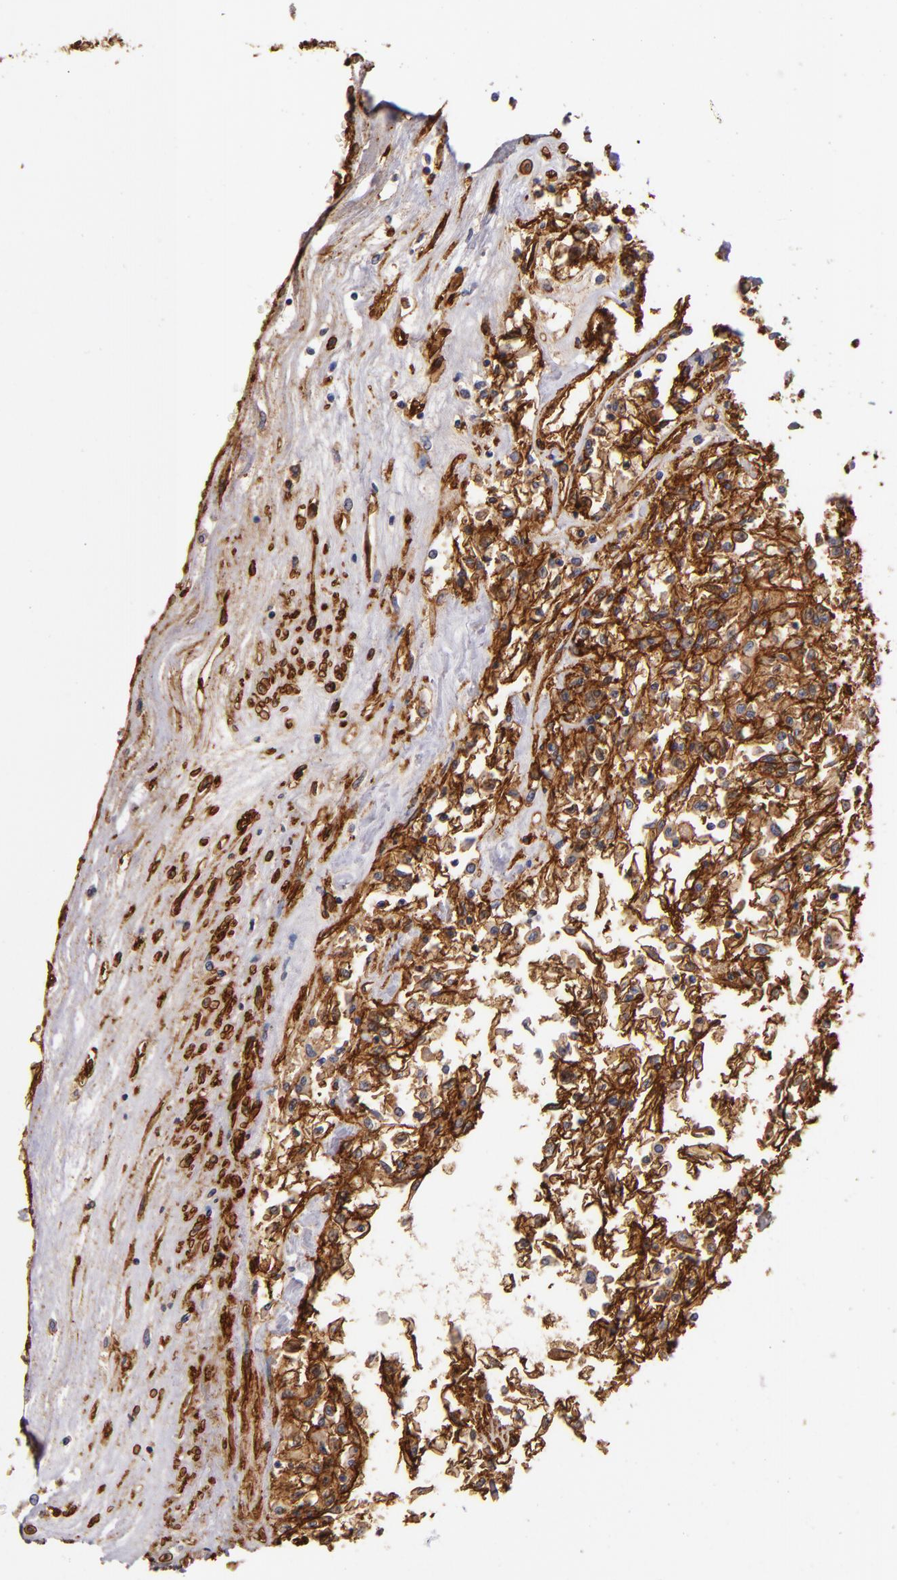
{"staining": {"intensity": "strong", "quantity": ">75%", "location": "cytoplasmic/membranous"}, "tissue": "renal cancer", "cell_type": "Tumor cells", "image_type": "cancer", "snomed": [{"axis": "morphology", "description": "Adenocarcinoma, NOS"}, {"axis": "topography", "description": "Kidney"}], "caption": "The histopathology image demonstrates a brown stain indicating the presence of a protein in the cytoplasmic/membranous of tumor cells in renal cancer (adenocarcinoma).", "gene": "CD151", "patient": {"sex": "male", "age": 78}}